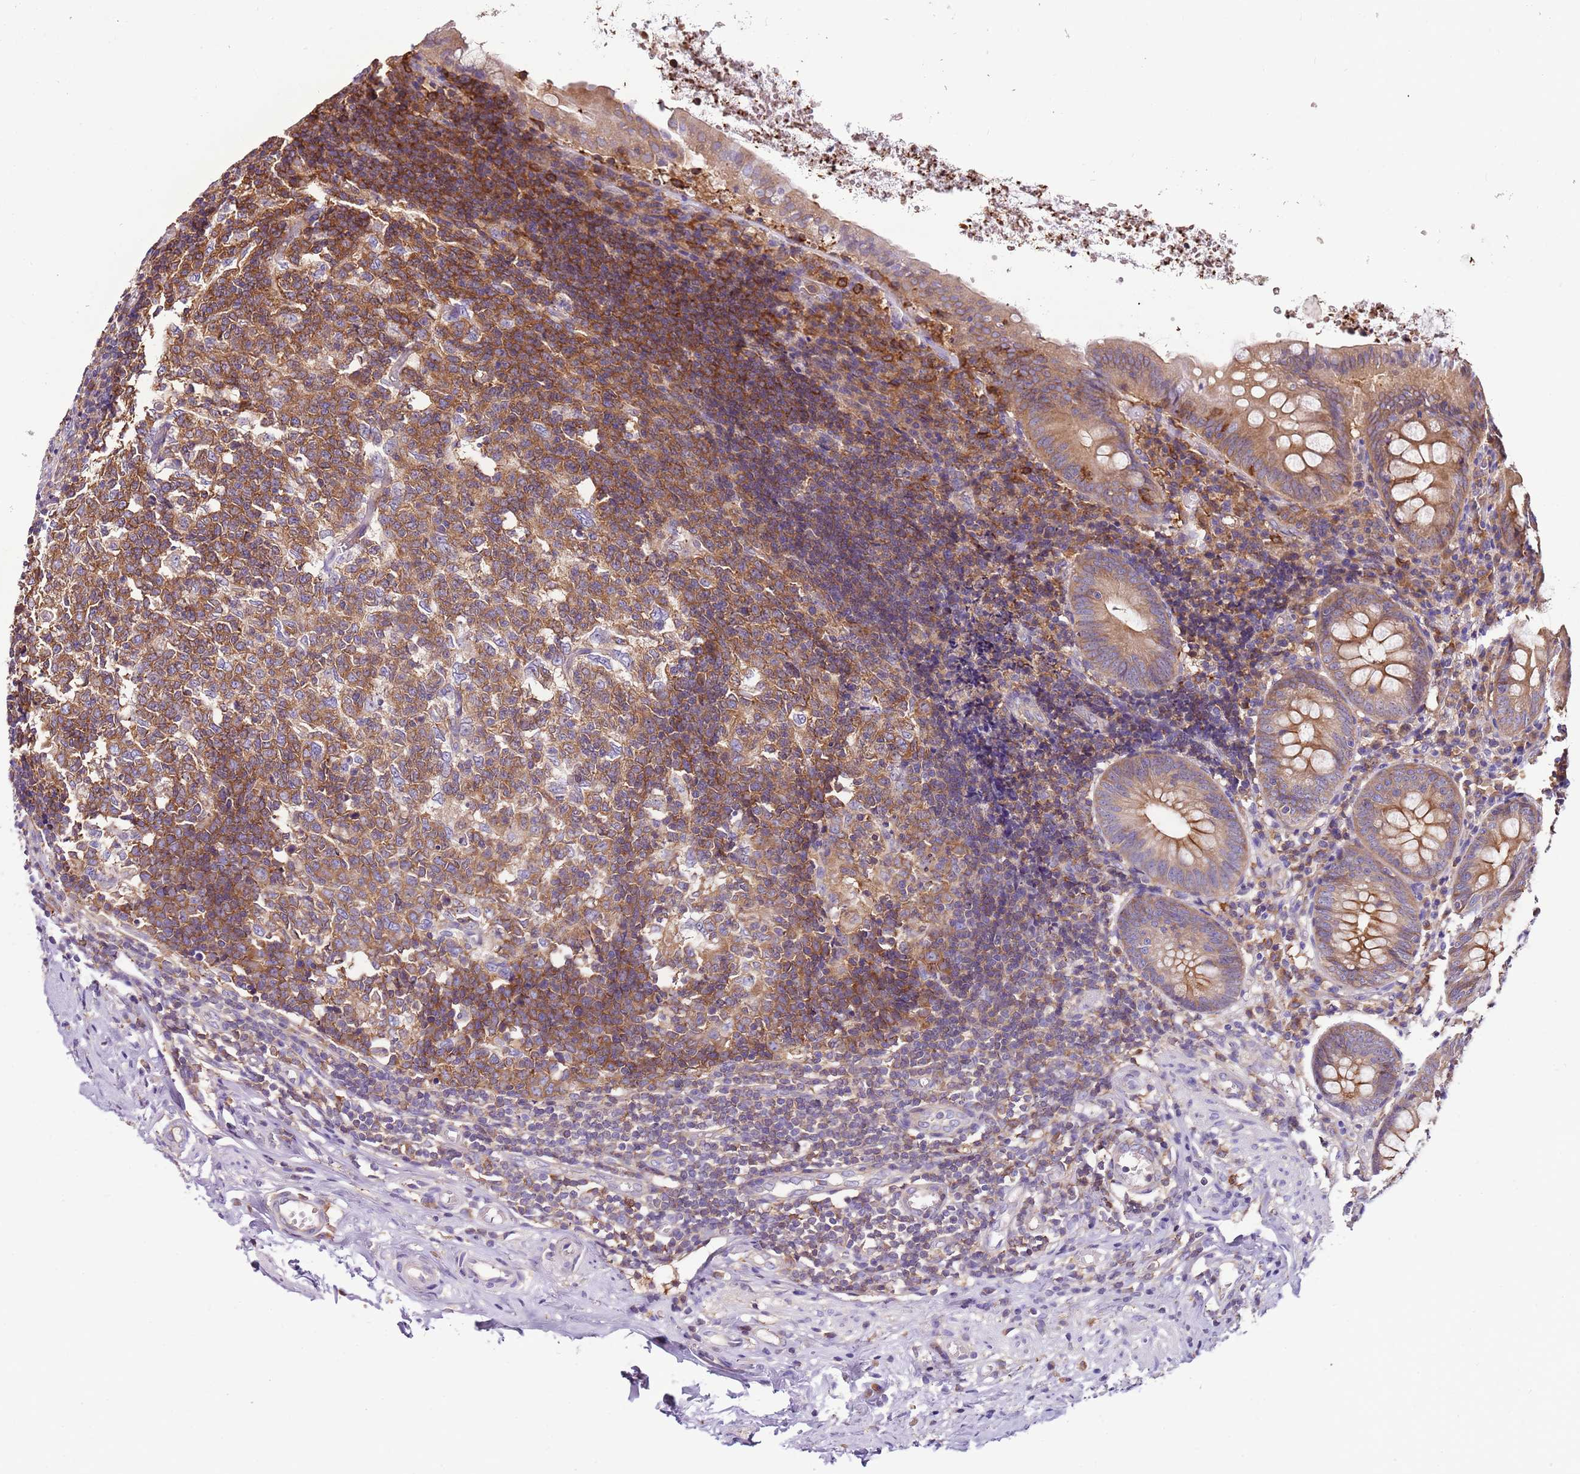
{"staining": {"intensity": "moderate", "quantity": "25%-75%", "location": "cytoplasmic/membranous"}, "tissue": "appendix", "cell_type": "Glandular cells", "image_type": "normal", "snomed": [{"axis": "morphology", "description": "Normal tissue, NOS"}, {"axis": "topography", "description": "Appendix"}], "caption": "Approximately 25%-75% of glandular cells in benign appendix reveal moderate cytoplasmic/membranous protein positivity as visualized by brown immunohistochemical staining.", "gene": "ATXN2L", "patient": {"sex": "female", "age": 54}}